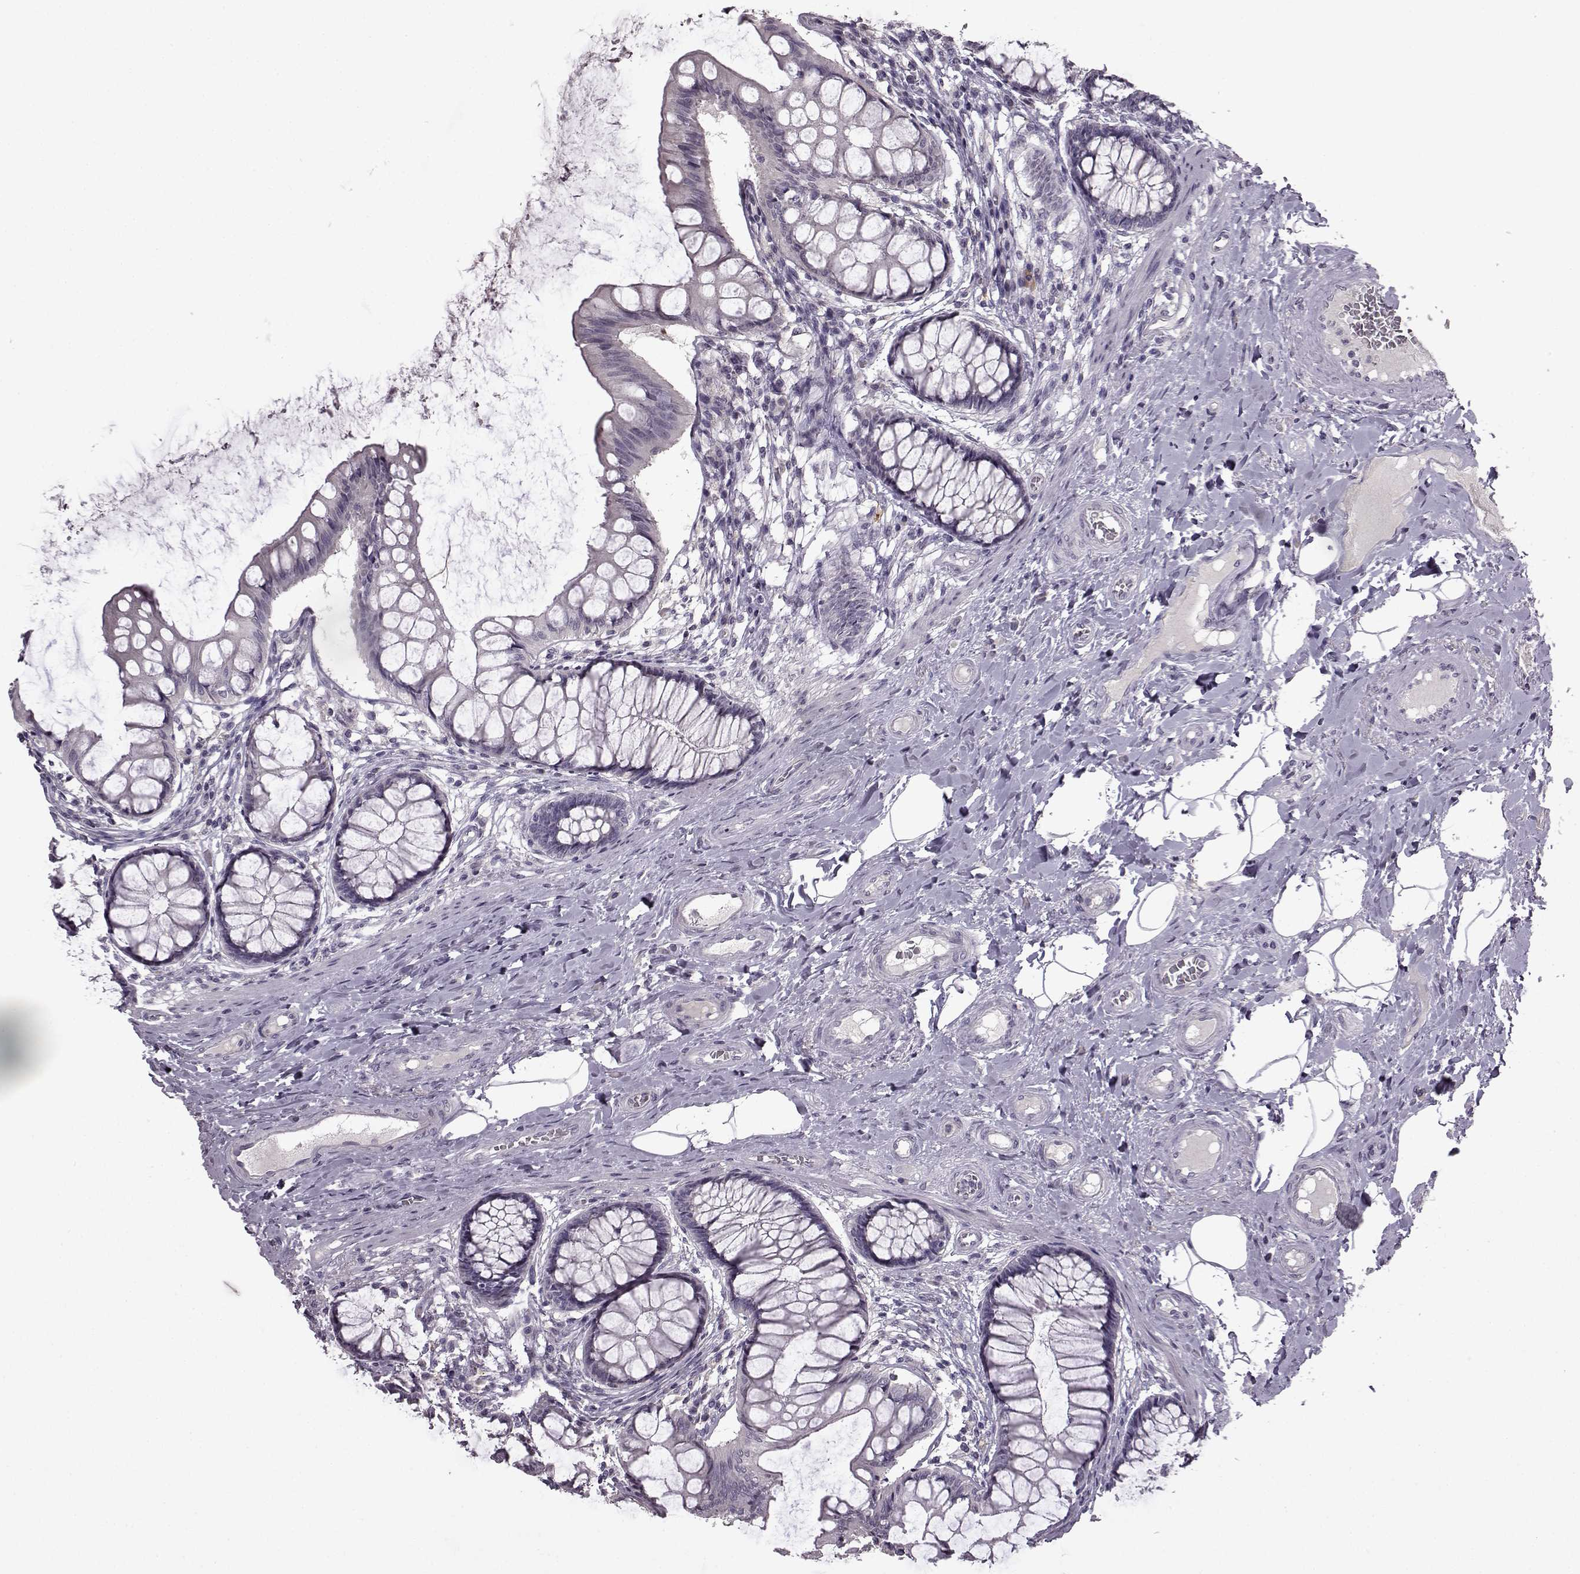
{"staining": {"intensity": "negative", "quantity": "none", "location": "none"}, "tissue": "colon", "cell_type": "Endothelial cells", "image_type": "normal", "snomed": [{"axis": "morphology", "description": "Normal tissue, NOS"}, {"axis": "topography", "description": "Colon"}], "caption": "An IHC image of unremarkable colon is shown. There is no staining in endothelial cells of colon.", "gene": "LHB", "patient": {"sex": "female", "age": 65}}